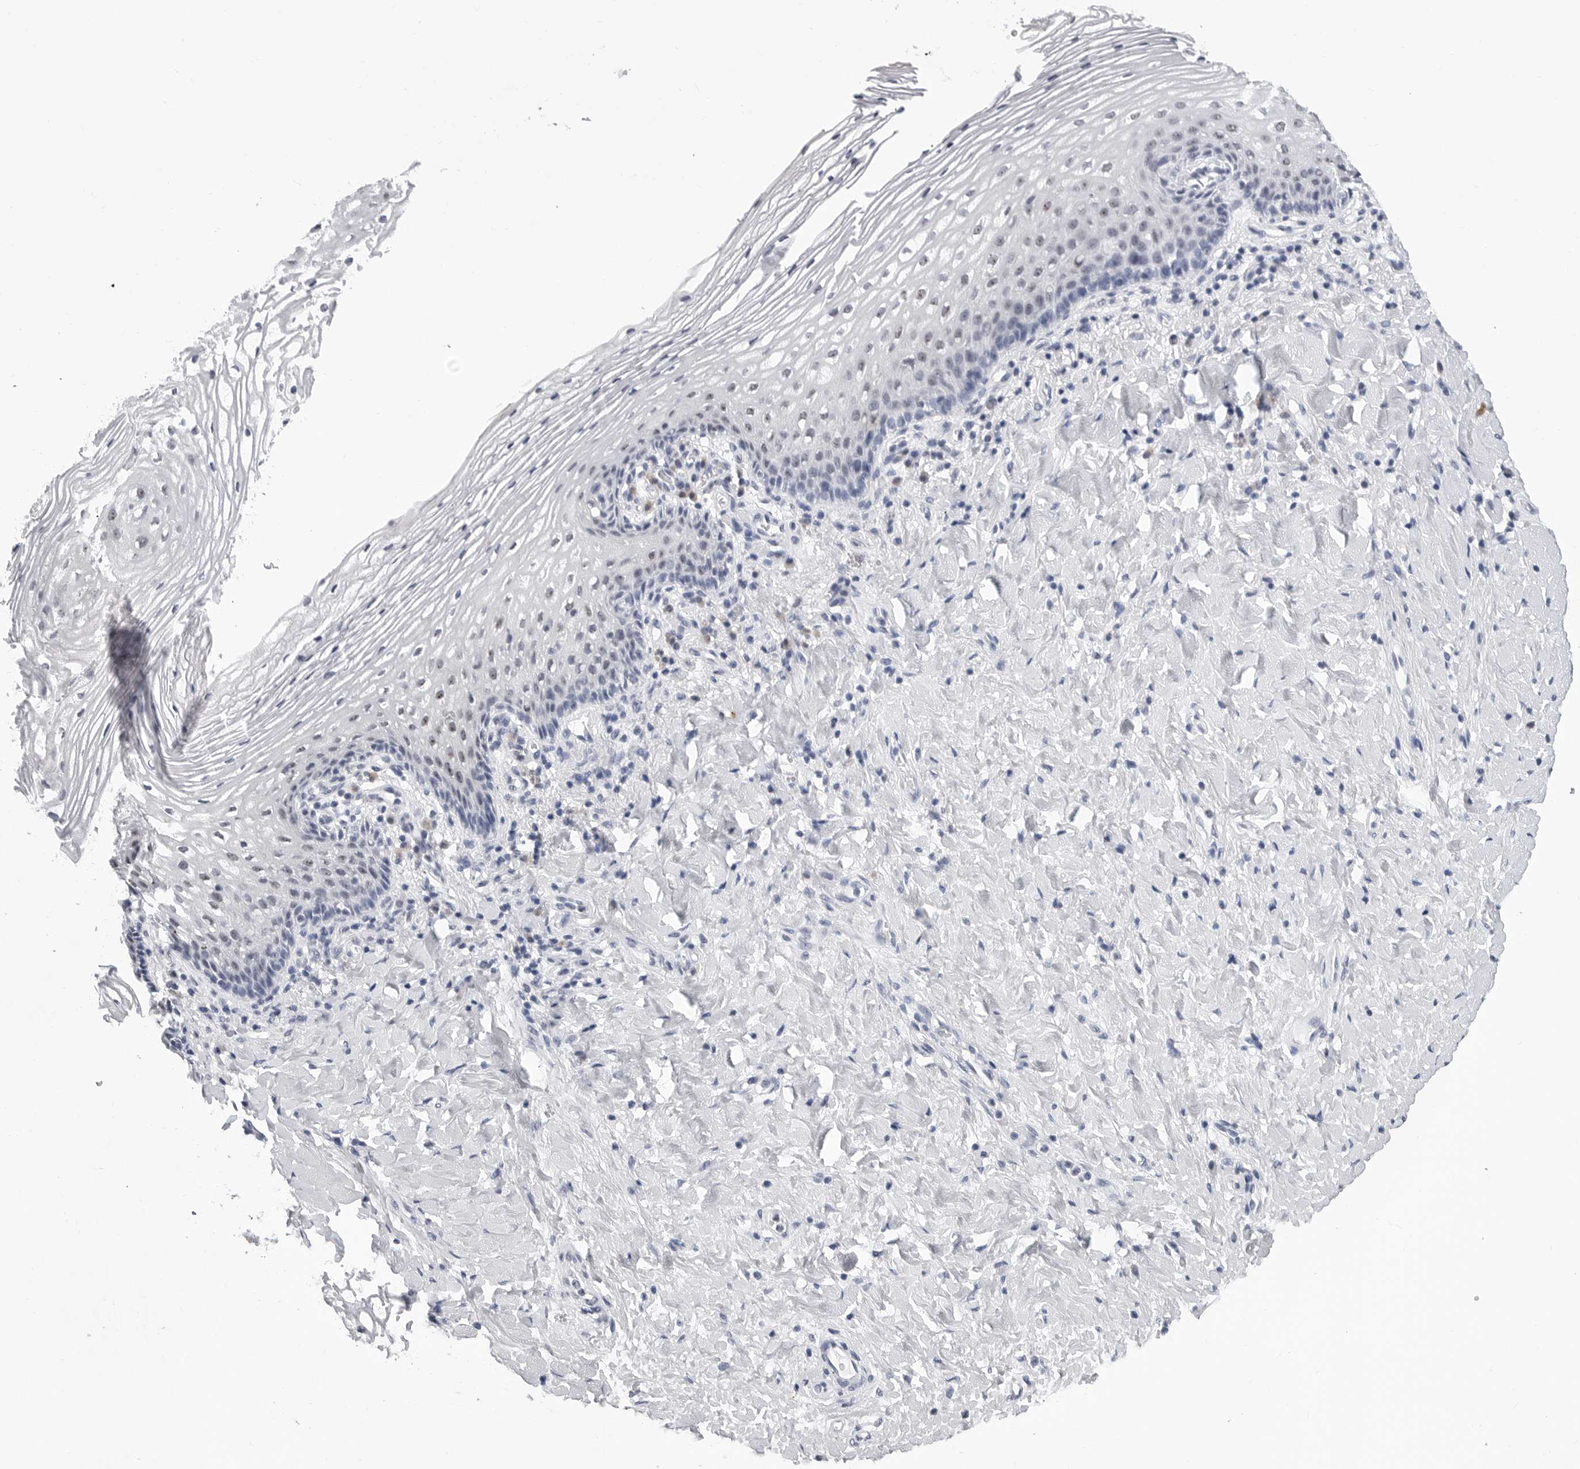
{"staining": {"intensity": "moderate", "quantity": "25%-75%", "location": "nuclear"}, "tissue": "vagina", "cell_type": "Squamous epithelial cells", "image_type": "normal", "snomed": [{"axis": "morphology", "description": "Normal tissue, NOS"}, {"axis": "topography", "description": "Vagina"}], "caption": "IHC (DAB) staining of unremarkable vagina shows moderate nuclear protein staining in about 25%-75% of squamous epithelial cells.", "gene": "GNL2", "patient": {"sex": "female", "age": 60}}